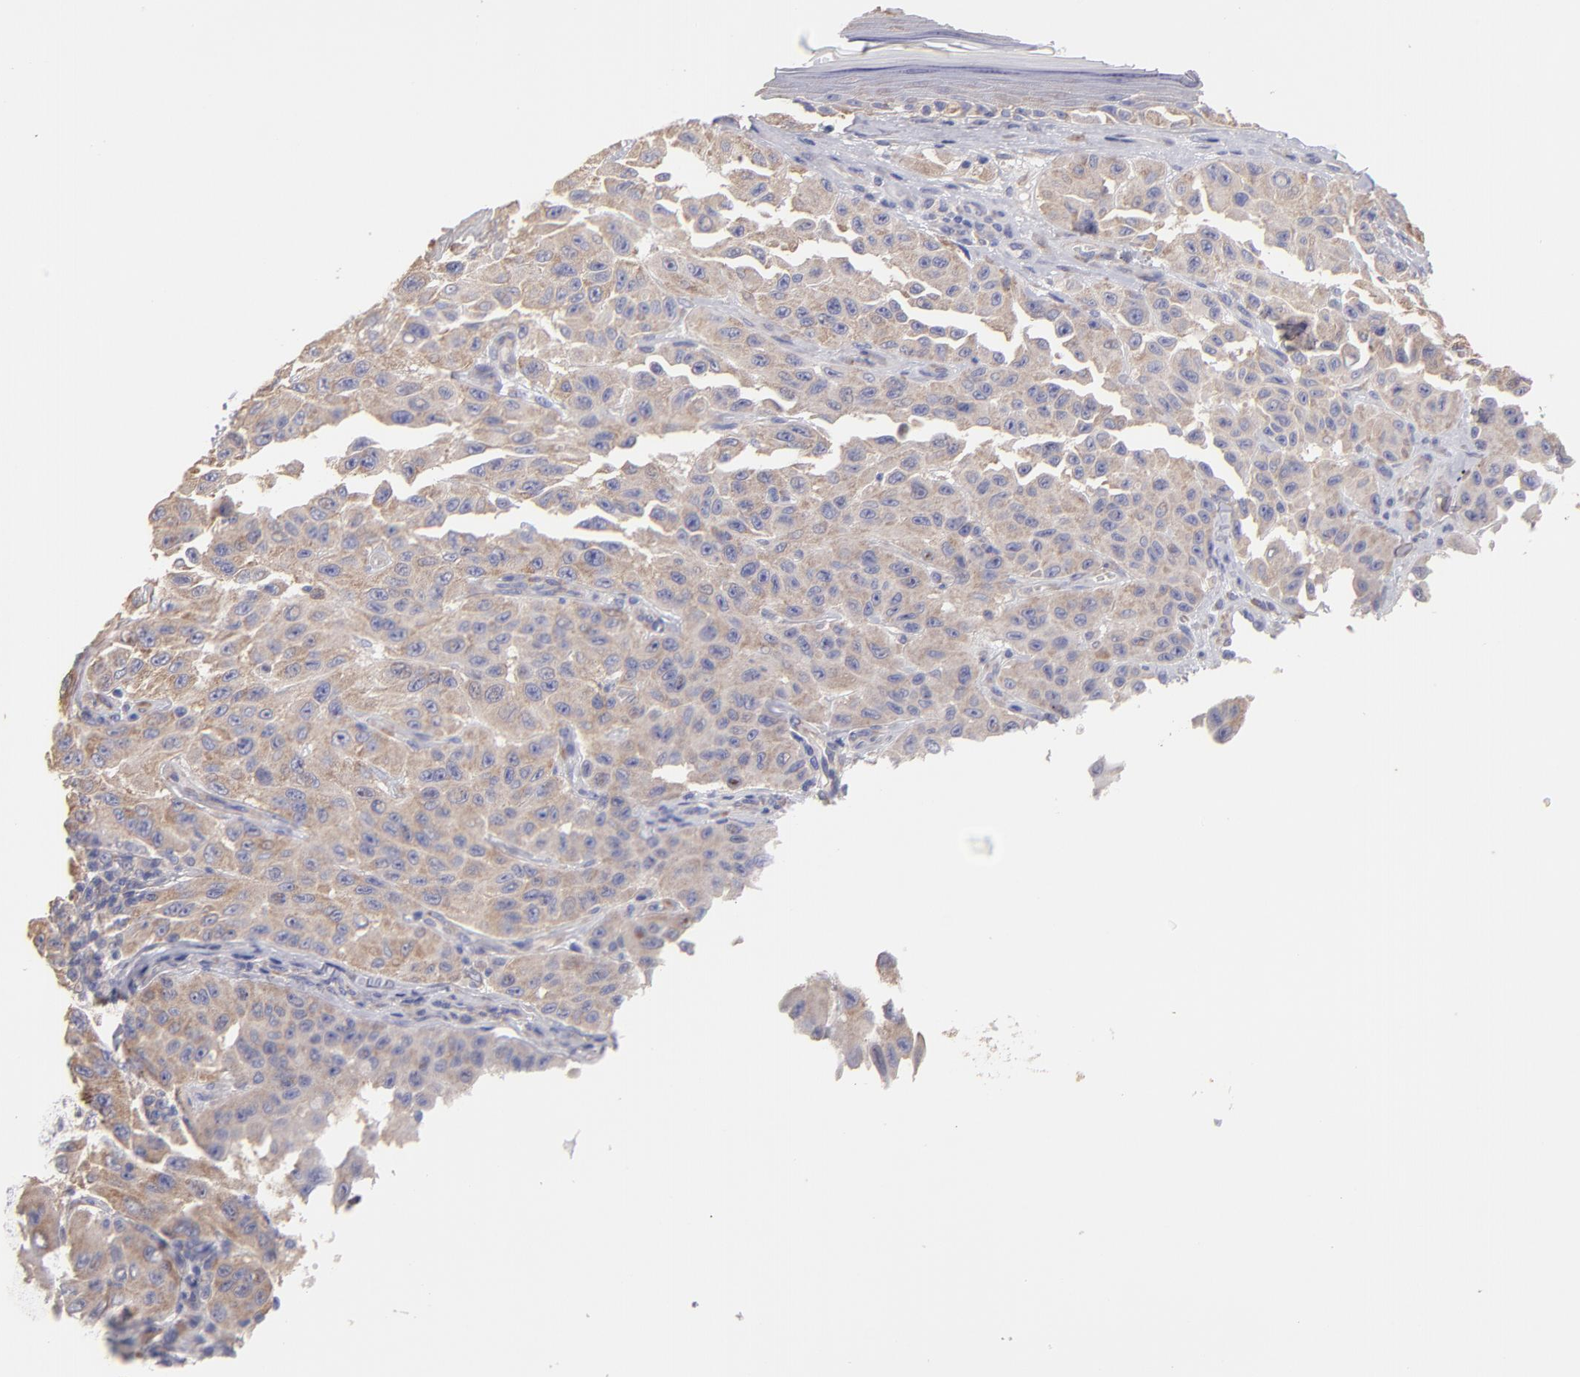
{"staining": {"intensity": "weak", "quantity": ">75%", "location": "cytoplasmic/membranous"}, "tissue": "melanoma", "cell_type": "Tumor cells", "image_type": "cancer", "snomed": [{"axis": "morphology", "description": "Malignant melanoma, NOS"}, {"axis": "topography", "description": "Skin"}], "caption": "Tumor cells display low levels of weak cytoplasmic/membranous staining in about >75% of cells in human melanoma.", "gene": "ENTPD5", "patient": {"sex": "male", "age": 30}}